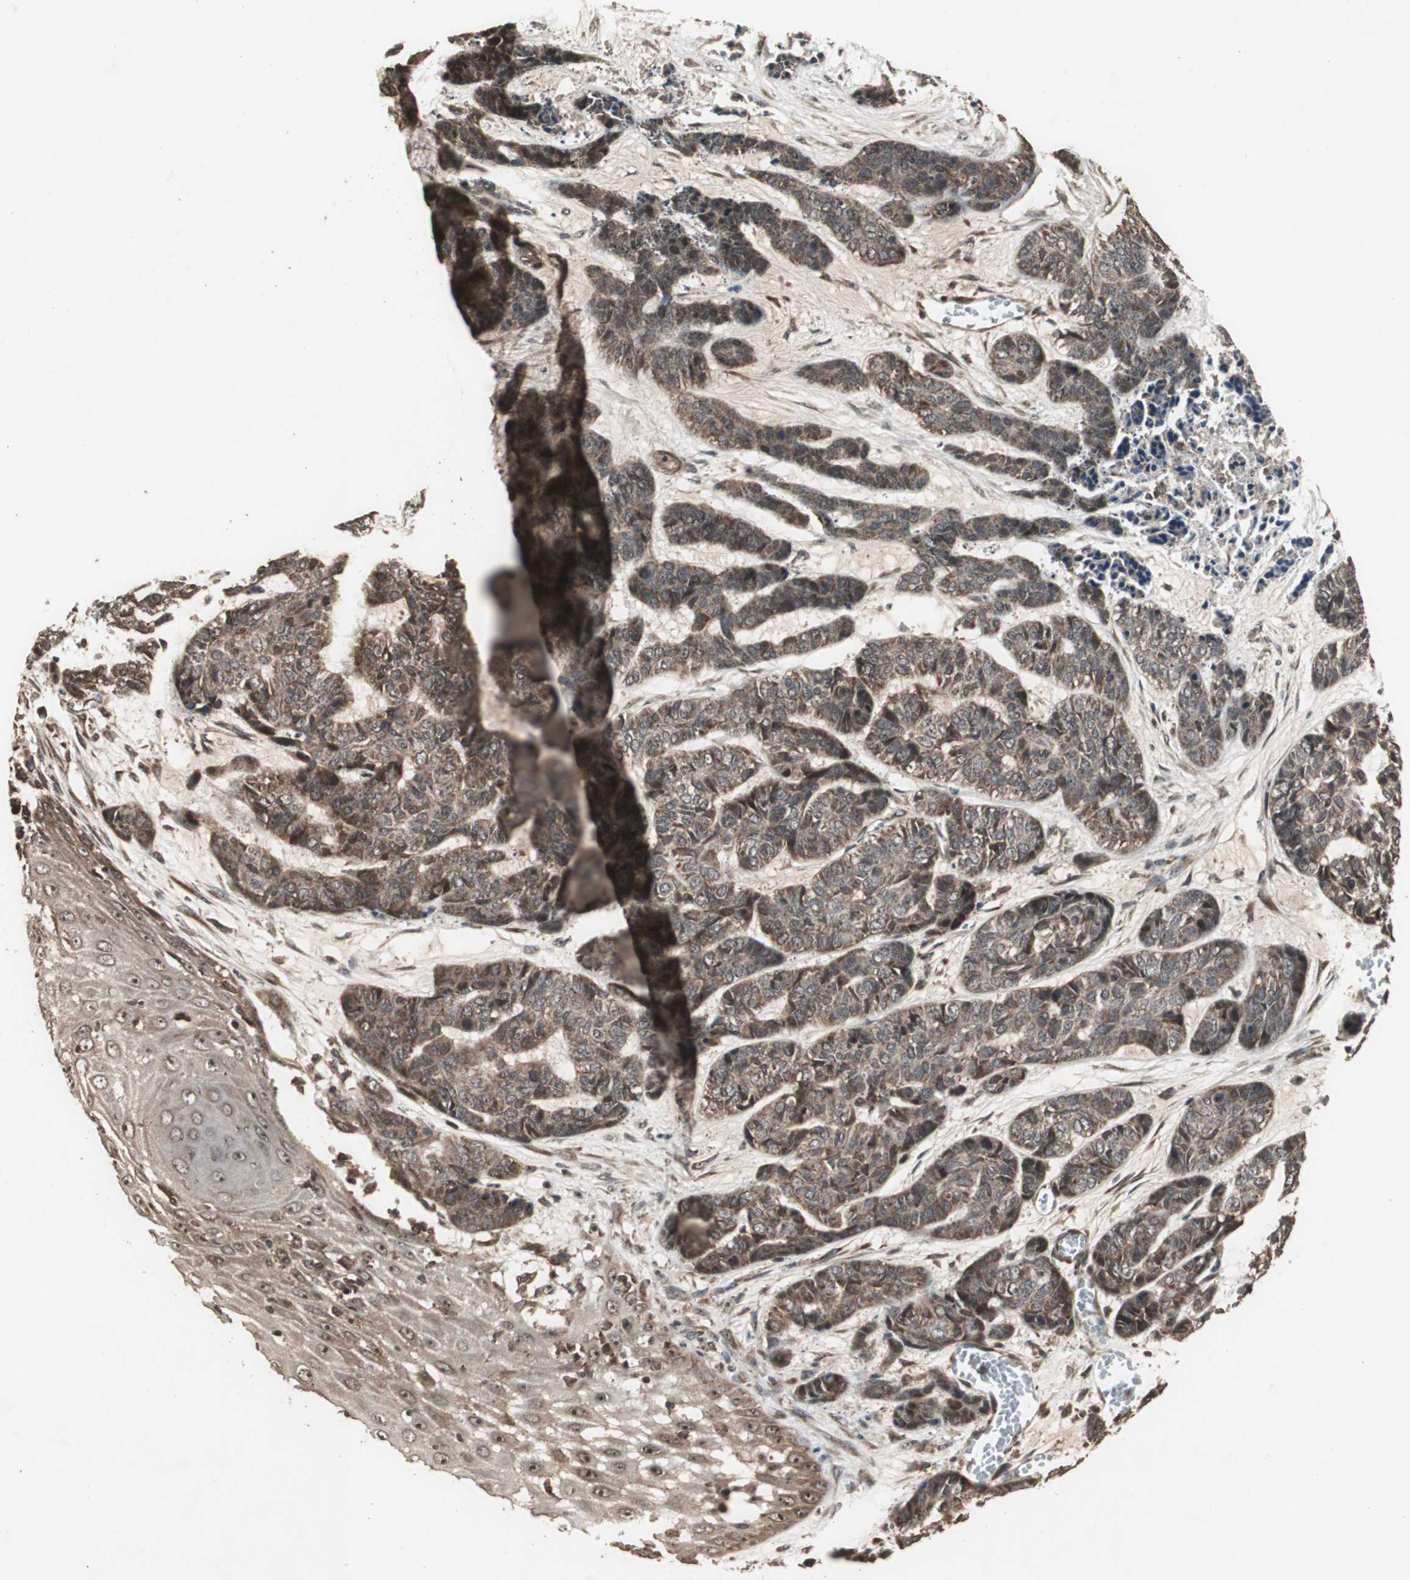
{"staining": {"intensity": "moderate", "quantity": ">75%", "location": "cytoplasmic/membranous"}, "tissue": "skin cancer", "cell_type": "Tumor cells", "image_type": "cancer", "snomed": [{"axis": "morphology", "description": "Basal cell carcinoma"}, {"axis": "topography", "description": "Skin"}], "caption": "A micrograph of human skin basal cell carcinoma stained for a protein exhibits moderate cytoplasmic/membranous brown staining in tumor cells. Immunohistochemistry stains the protein of interest in brown and the nuclei are stained blue.", "gene": "LAMTOR5", "patient": {"sex": "female", "age": 64}}